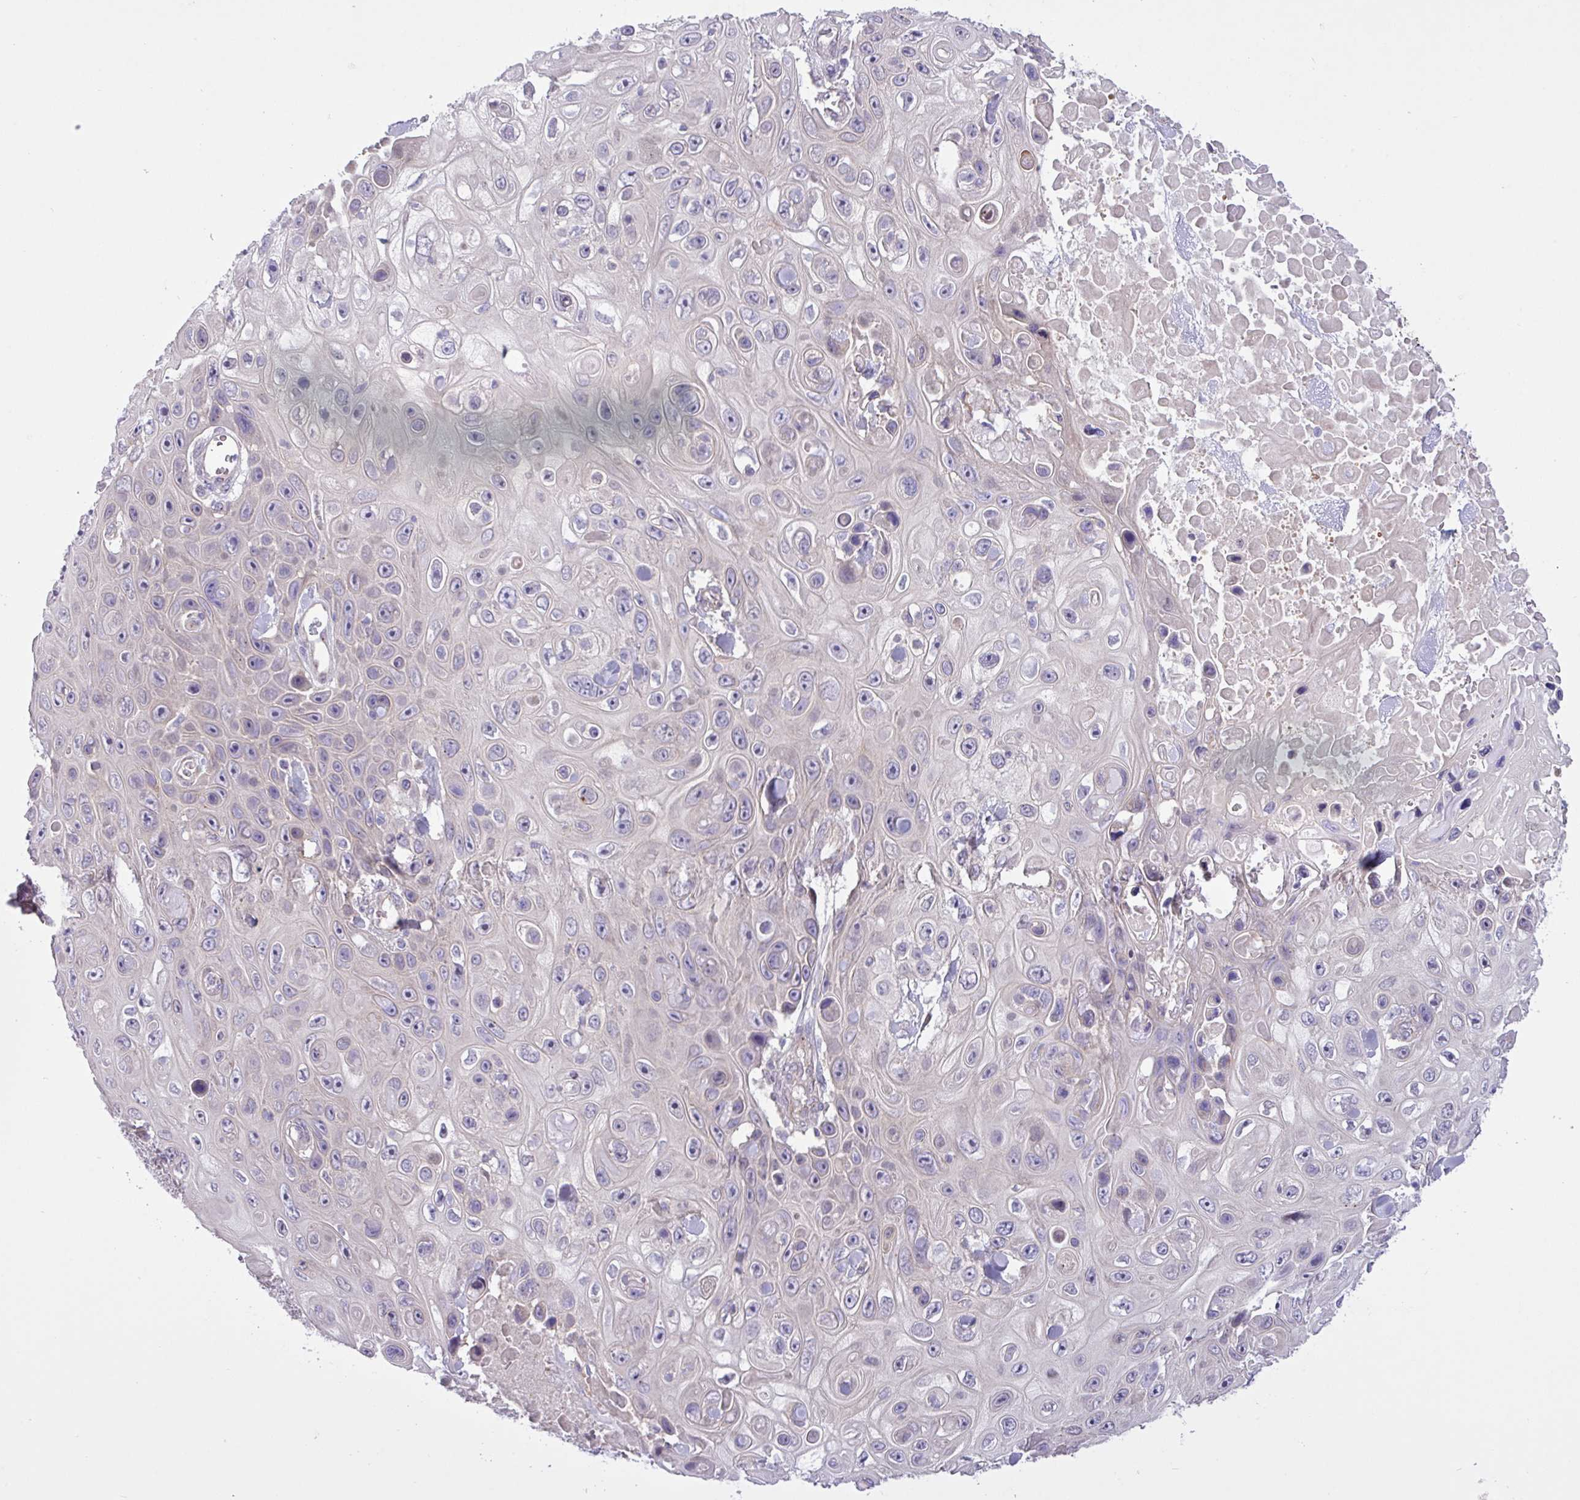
{"staining": {"intensity": "weak", "quantity": "<25%", "location": "cytoplasmic/membranous"}, "tissue": "skin cancer", "cell_type": "Tumor cells", "image_type": "cancer", "snomed": [{"axis": "morphology", "description": "Squamous cell carcinoma, NOS"}, {"axis": "topography", "description": "Skin"}], "caption": "DAB (3,3'-diaminobenzidine) immunohistochemical staining of human skin squamous cell carcinoma exhibits no significant expression in tumor cells. (DAB (3,3'-diaminobenzidine) immunohistochemistry visualized using brightfield microscopy, high magnification).", "gene": "SPINK8", "patient": {"sex": "male", "age": 82}}